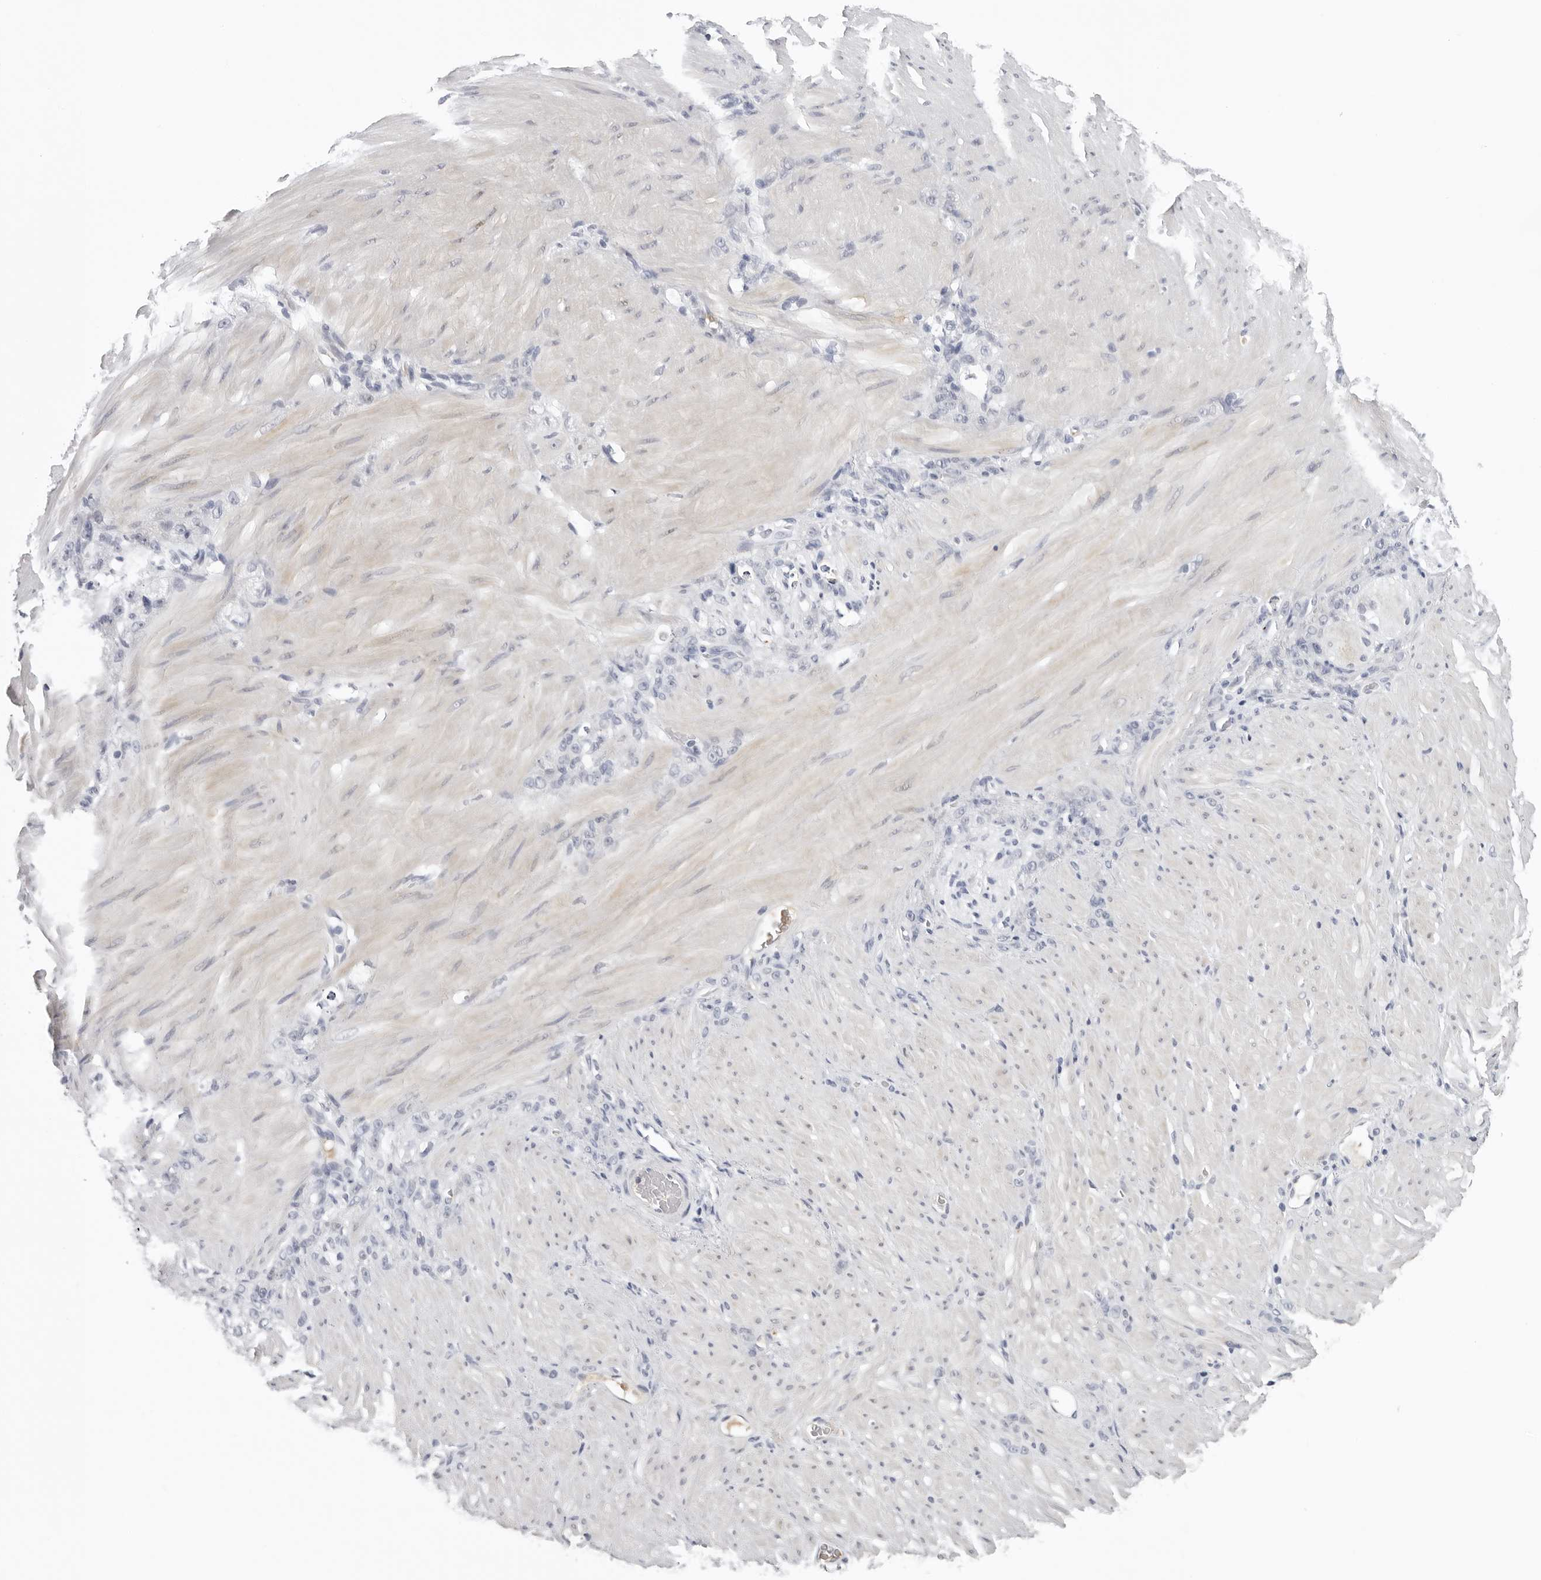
{"staining": {"intensity": "negative", "quantity": "none", "location": "none"}, "tissue": "stomach cancer", "cell_type": "Tumor cells", "image_type": "cancer", "snomed": [{"axis": "morphology", "description": "Normal tissue, NOS"}, {"axis": "morphology", "description": "Adenocarcinoma, NOS"}, {"axis": "topography", "description": "Stomach"}], "caption": "Histopathology image shows no protein positivity in tumor cells of stomach adenocarcinoma tissue. The staining is performed using DAB (3,3'-diaminobenzidine) brown chromogen with nuclei counter-stained in using hematoxylin.", "gene": "ZNF502", "patient": {"sex": "male", "age": 82}}